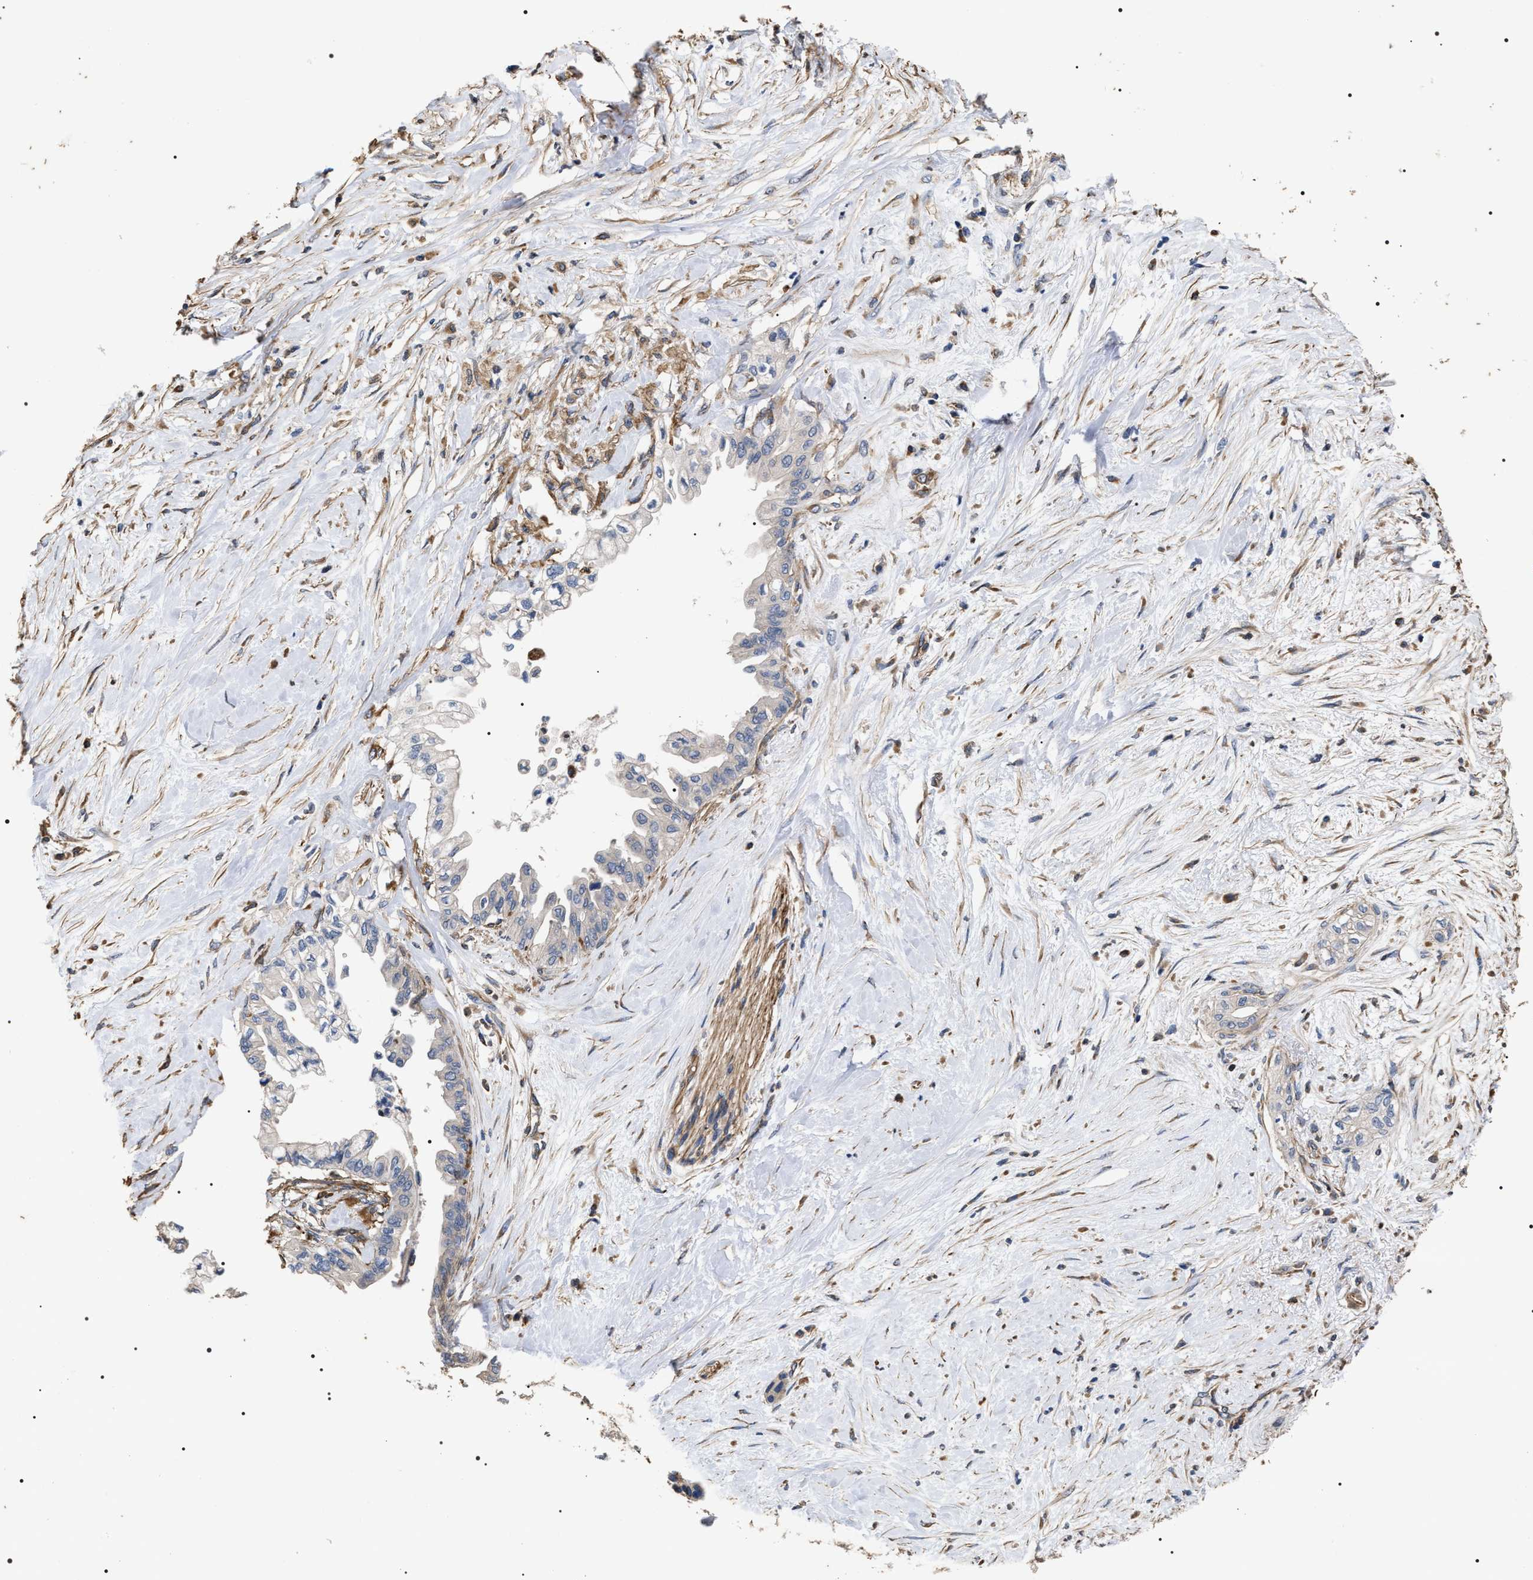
{"staining": {"intensity": "weak", "quantity": "25%-75%", "location": "cytoplasmic/membranous"}, "tissue": "pancreatic cancer", "cell_type": "Tumor cells", "image_type": "cancer", "snomed": [{"axis": "morphology", "description": "Normal tissue, NOS"}, {"axis": "morphology", "description": "Adenocarcinoma, NOS"}, {"axis": "topography", "description": "Pancreas"}, {"axis": "topography", "description": "Duodenum"}], "caption": "Pancreatic cancer stained with IHC displays weak cytoplasmic/membranous expression in approximately 25%-75% of tumor cells.", "gene": "TSPAN33", "patient": {"sex": "female", "age": 60}}